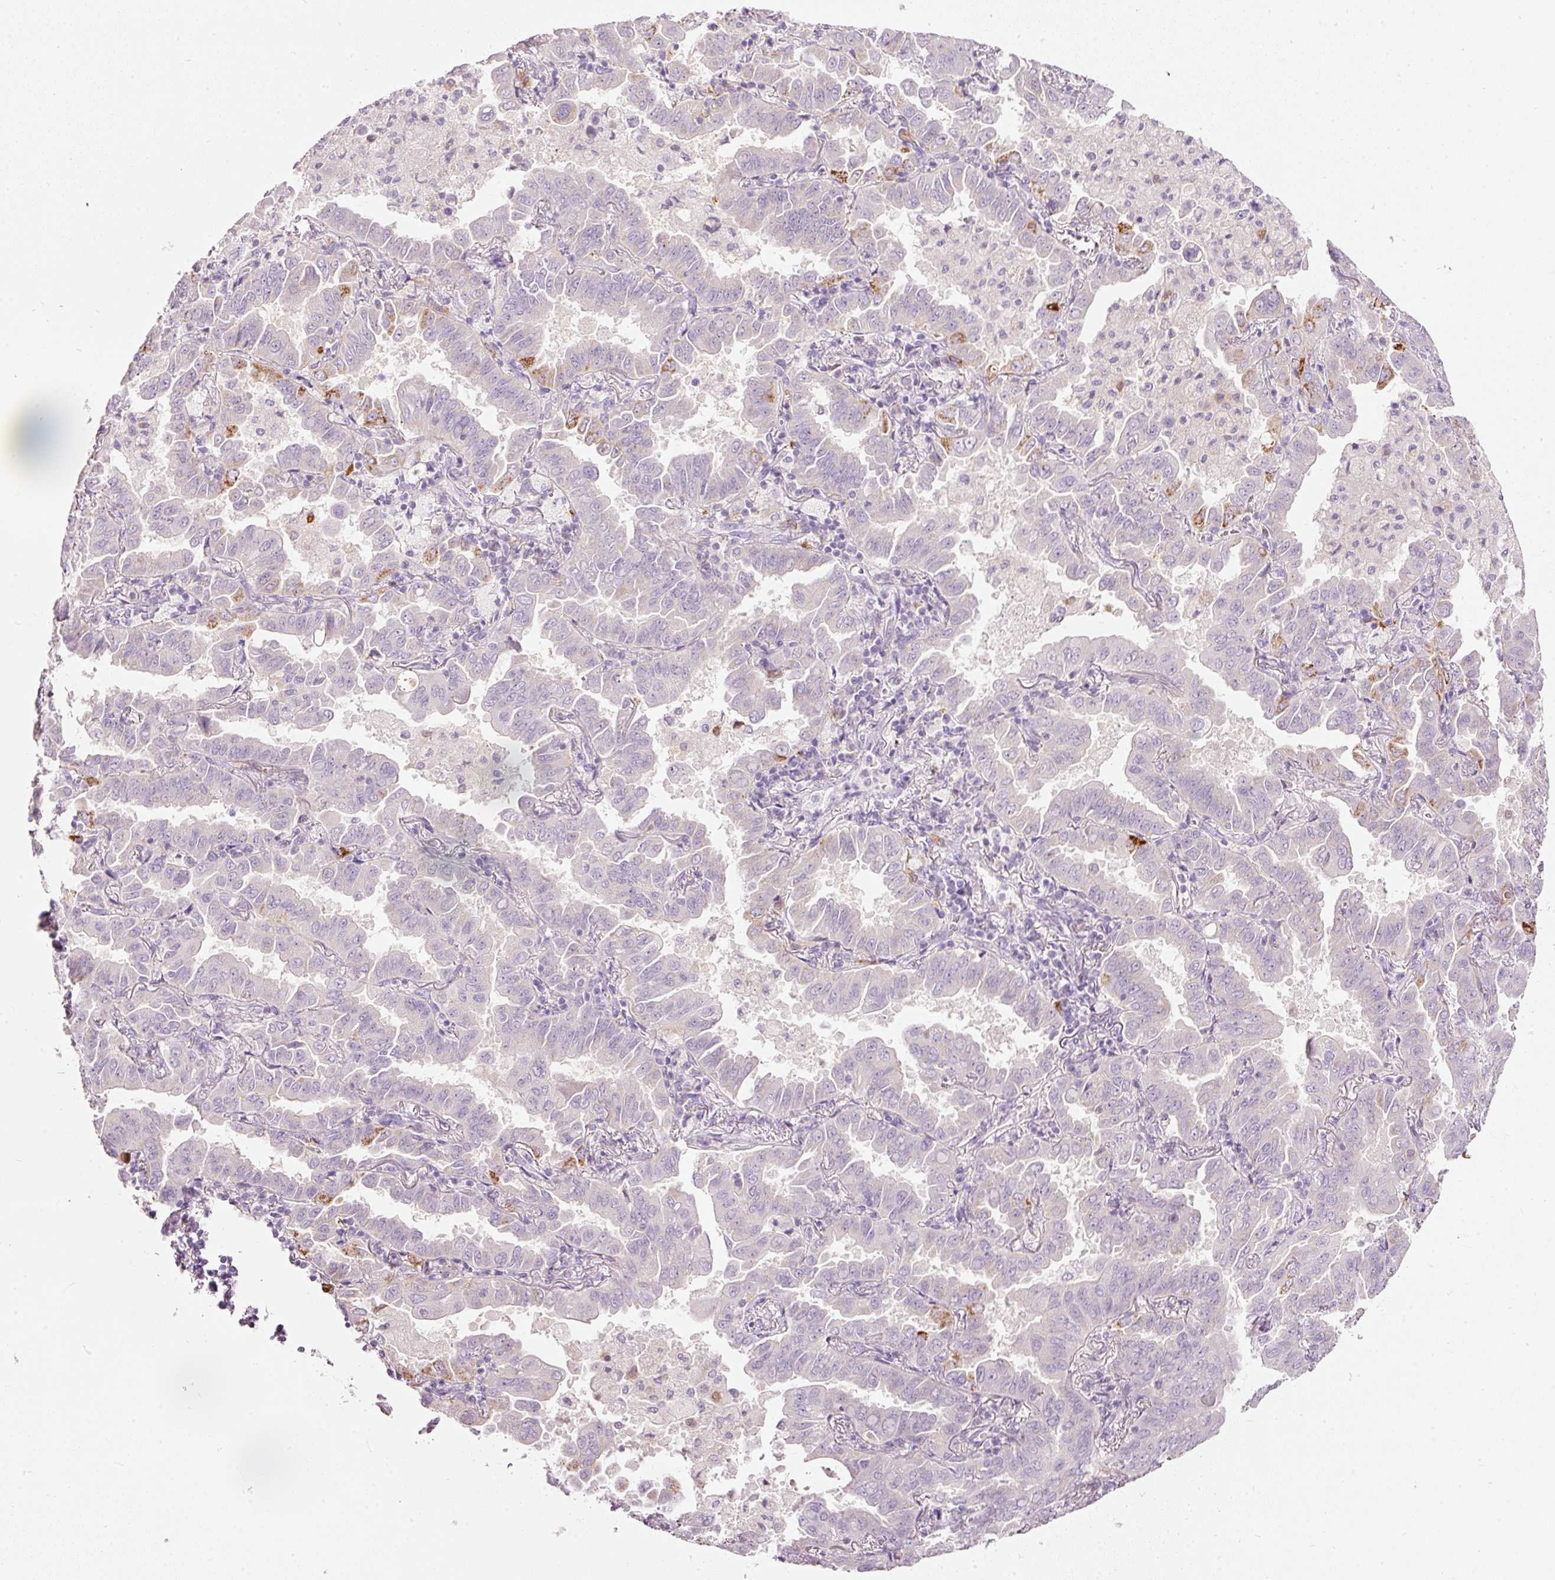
{"staining": {"intensity": "strong", "quantity": "<25%", "location": "cytoplasmic/membranous"}, "tissue": "lung cancer", "cell_type": "Tumor cells", "image_type": "cancer", "snomed": [{"axis": "morphology", "description": "Adenocarcinoma, NOS"}, {"axis": "topography", "description": "Lung"}], "caption": "DAB (3,3'-diaminobenzidine) immunohistochemical staining of adenocarcinoma (lung) exhibits strong cytoplasmic/membranous protein staining in approximately <25% of tumor cells.", "gene": "MTHFD2", "patient": {"sex": "male", "age": 64}}